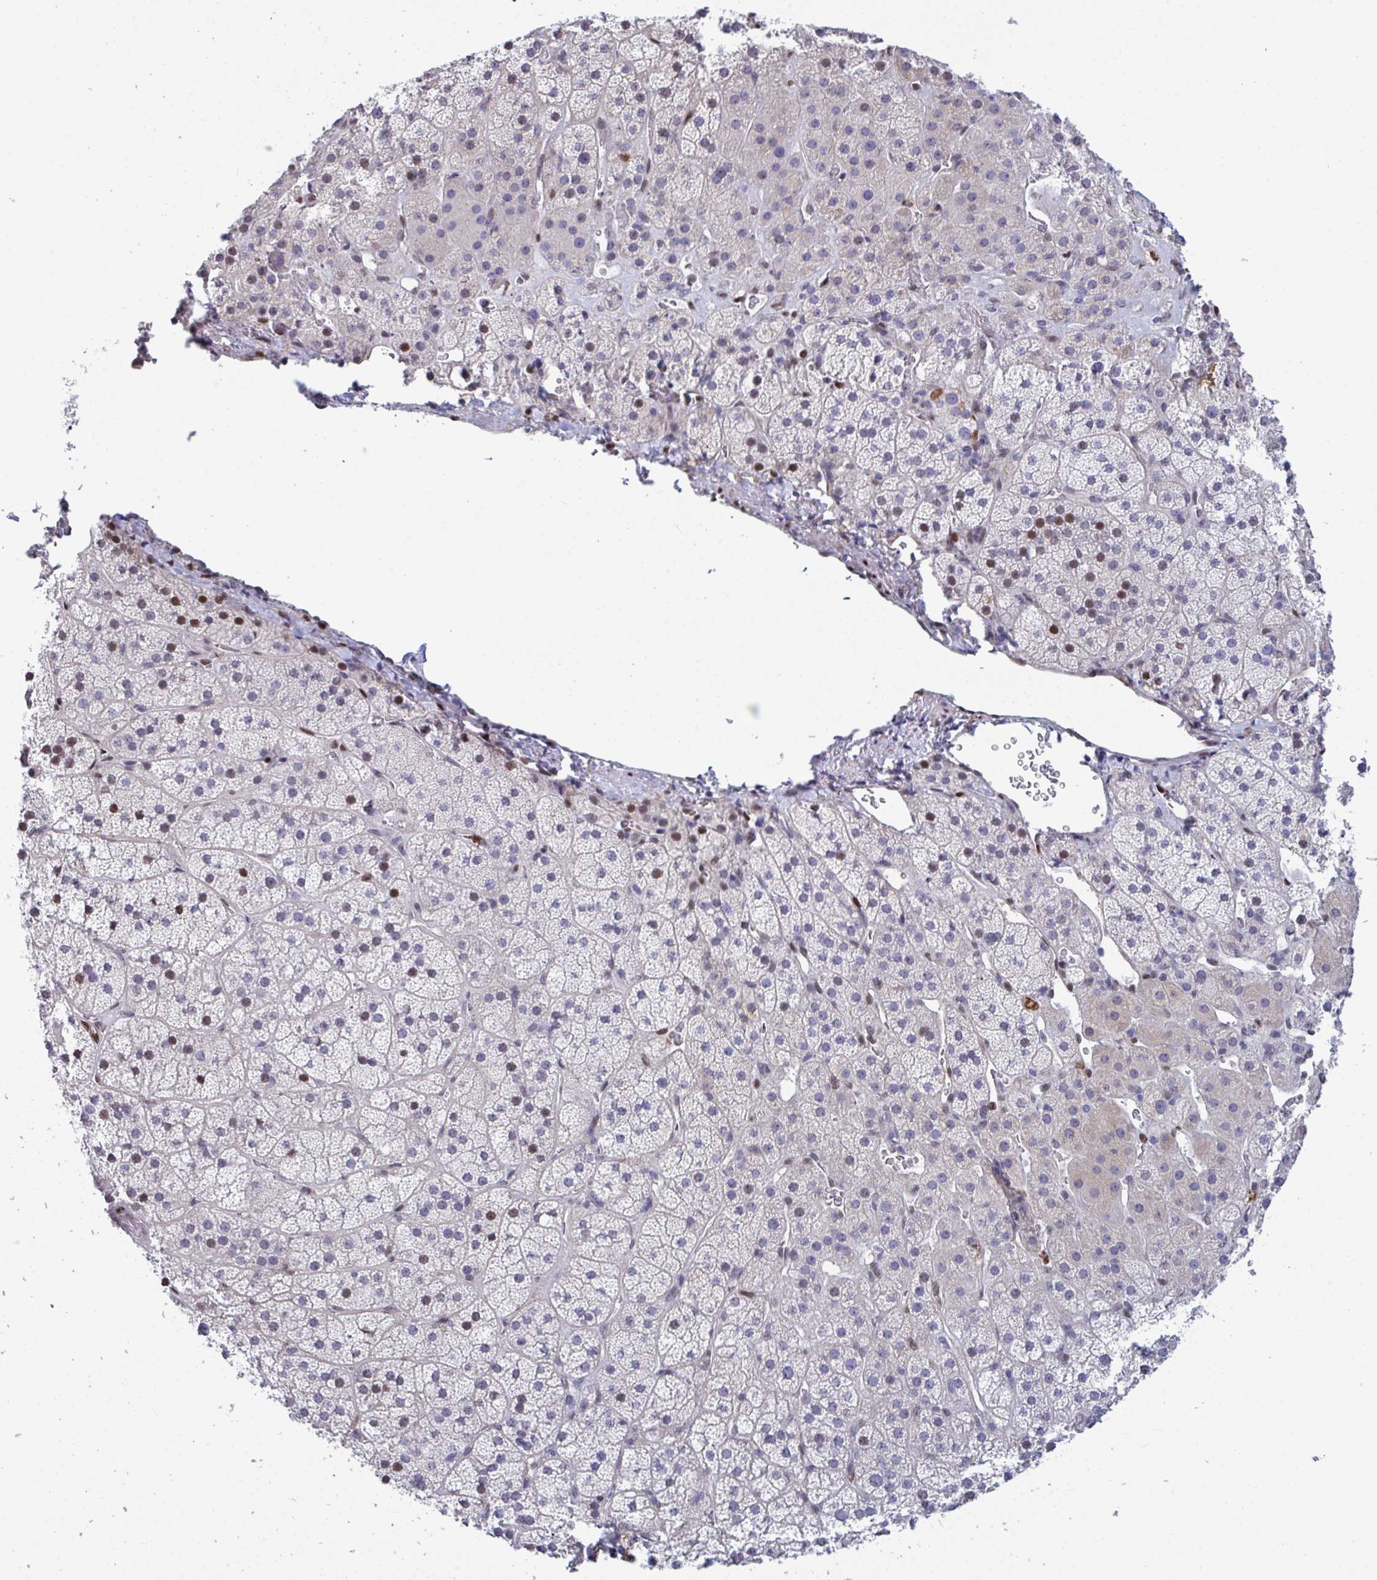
{"staining": {"intensity": "moderate", "quantity": "<25%", "location": "nuclear"}, "tissue": "adrenal gland", "cell_type": "Glandular cells", "image_type": "normal", "snomed": [{"axis": "morphology", "description": "Normal tissue, NOS"}, {"axis": "topography", "description": "Adrenal gland"}], "caption": "IHC micrograph of unremarkable adrenal gland: adrenal gland stained using immunohistochemistry (IHC) displays low levels of moderate protein expression localized specifically in the nuclear of glandular cells, appearing as a nuclear brown color.", "gene": "PELI1", "patient": {"sex": "male", "age": 57}}